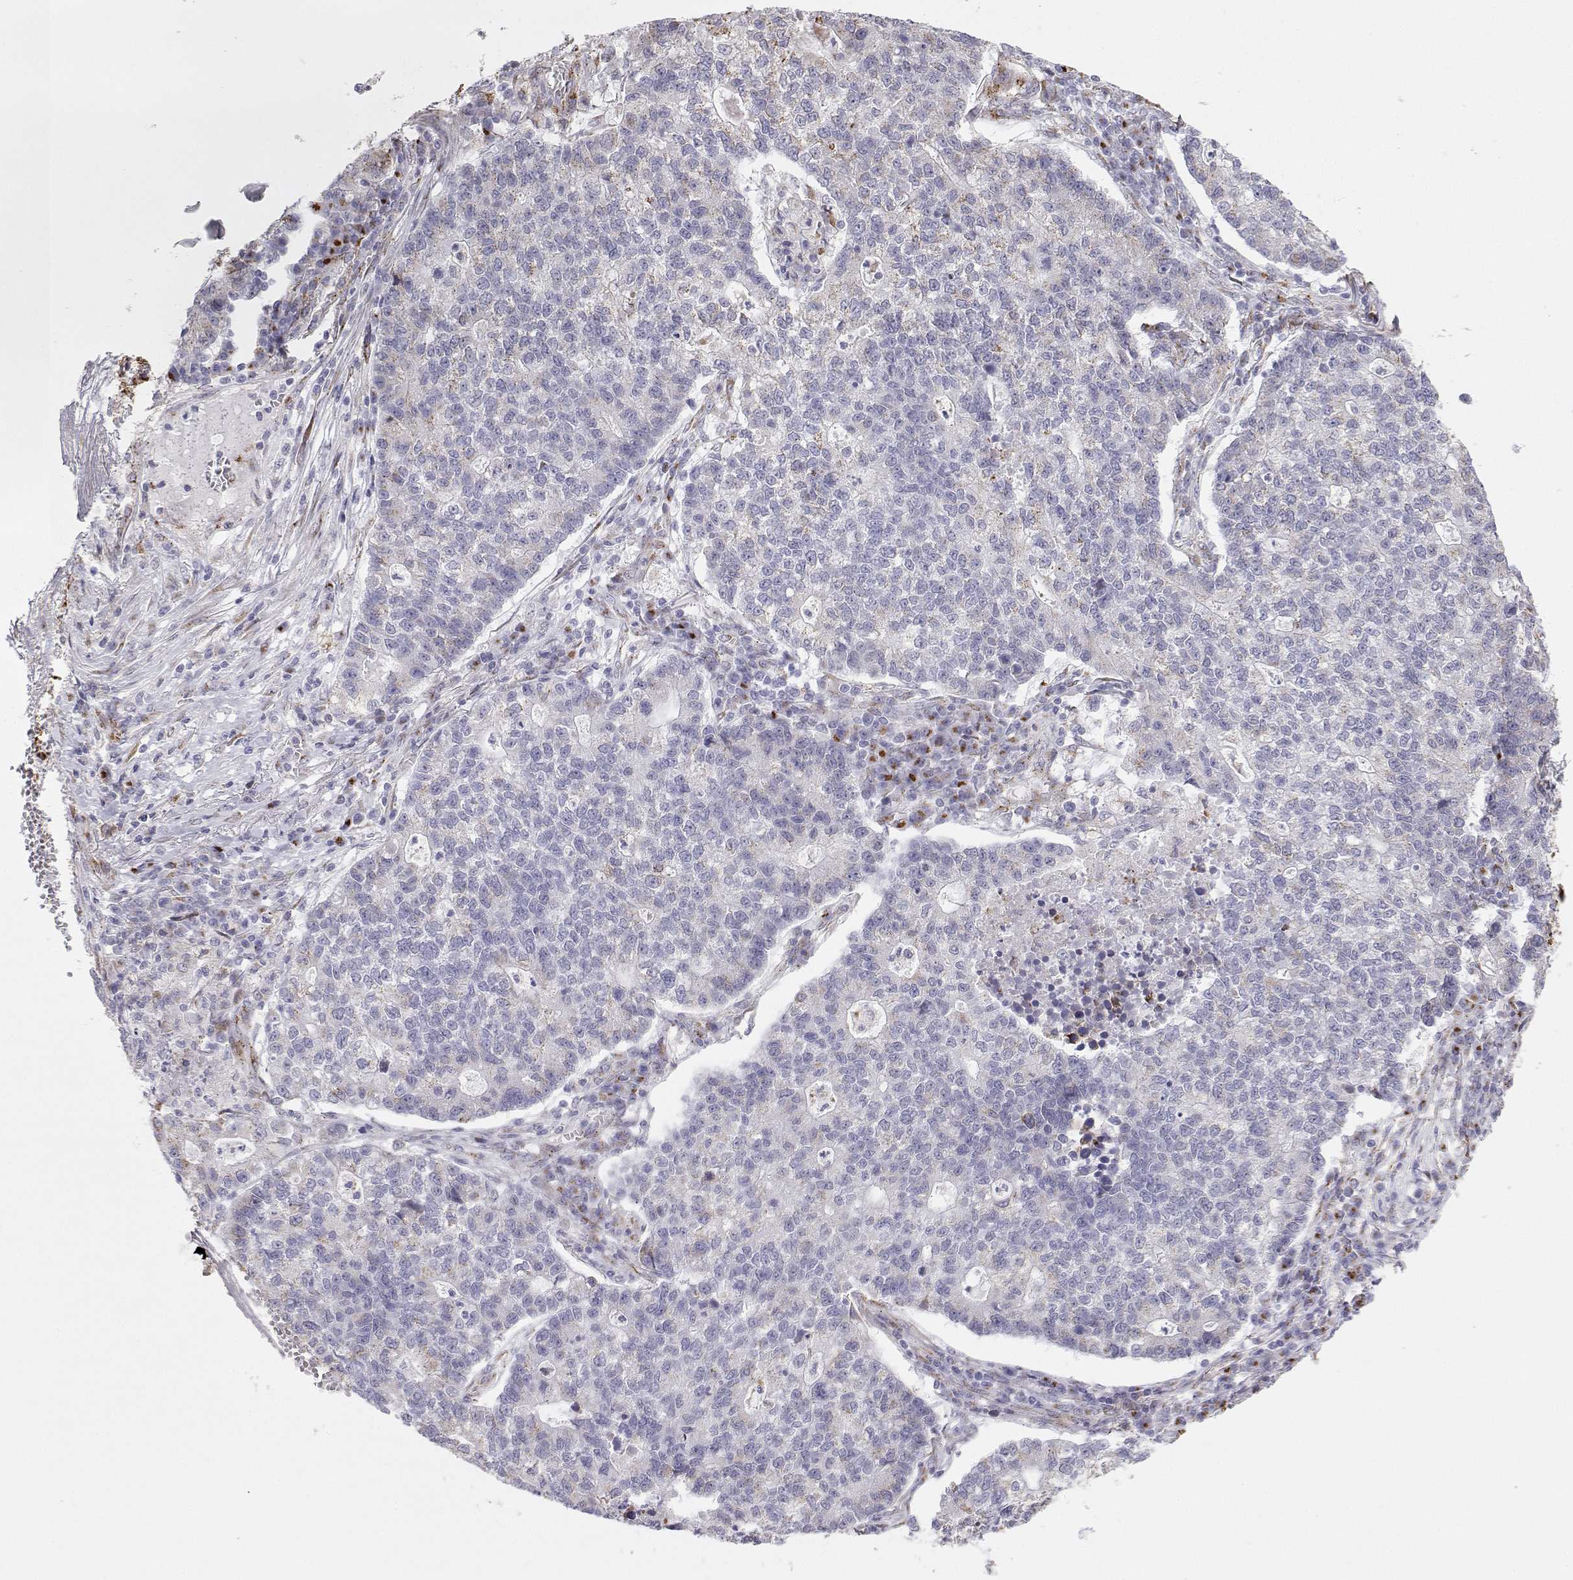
{"staining": {"intensity": "negative", "quantity": "none", "location": "none"}, "tissue": "lung cancer", "cell_type": "Tumor cells", "image_type": "cancer", "snomed": [{"axis": "morphology", "description": "Adenocarcinoma, NOS"}, {"axis": "topography", "description": "Lung"}], "caption": "Immunohistochemistry (IHC) histopathology image of human lung cancer (adenocarcinoma) stained for a protein (brown), which displays no expression in tumor cells.", "gene": "STARD13", "patient": {"sex": "male", "age": 57}}